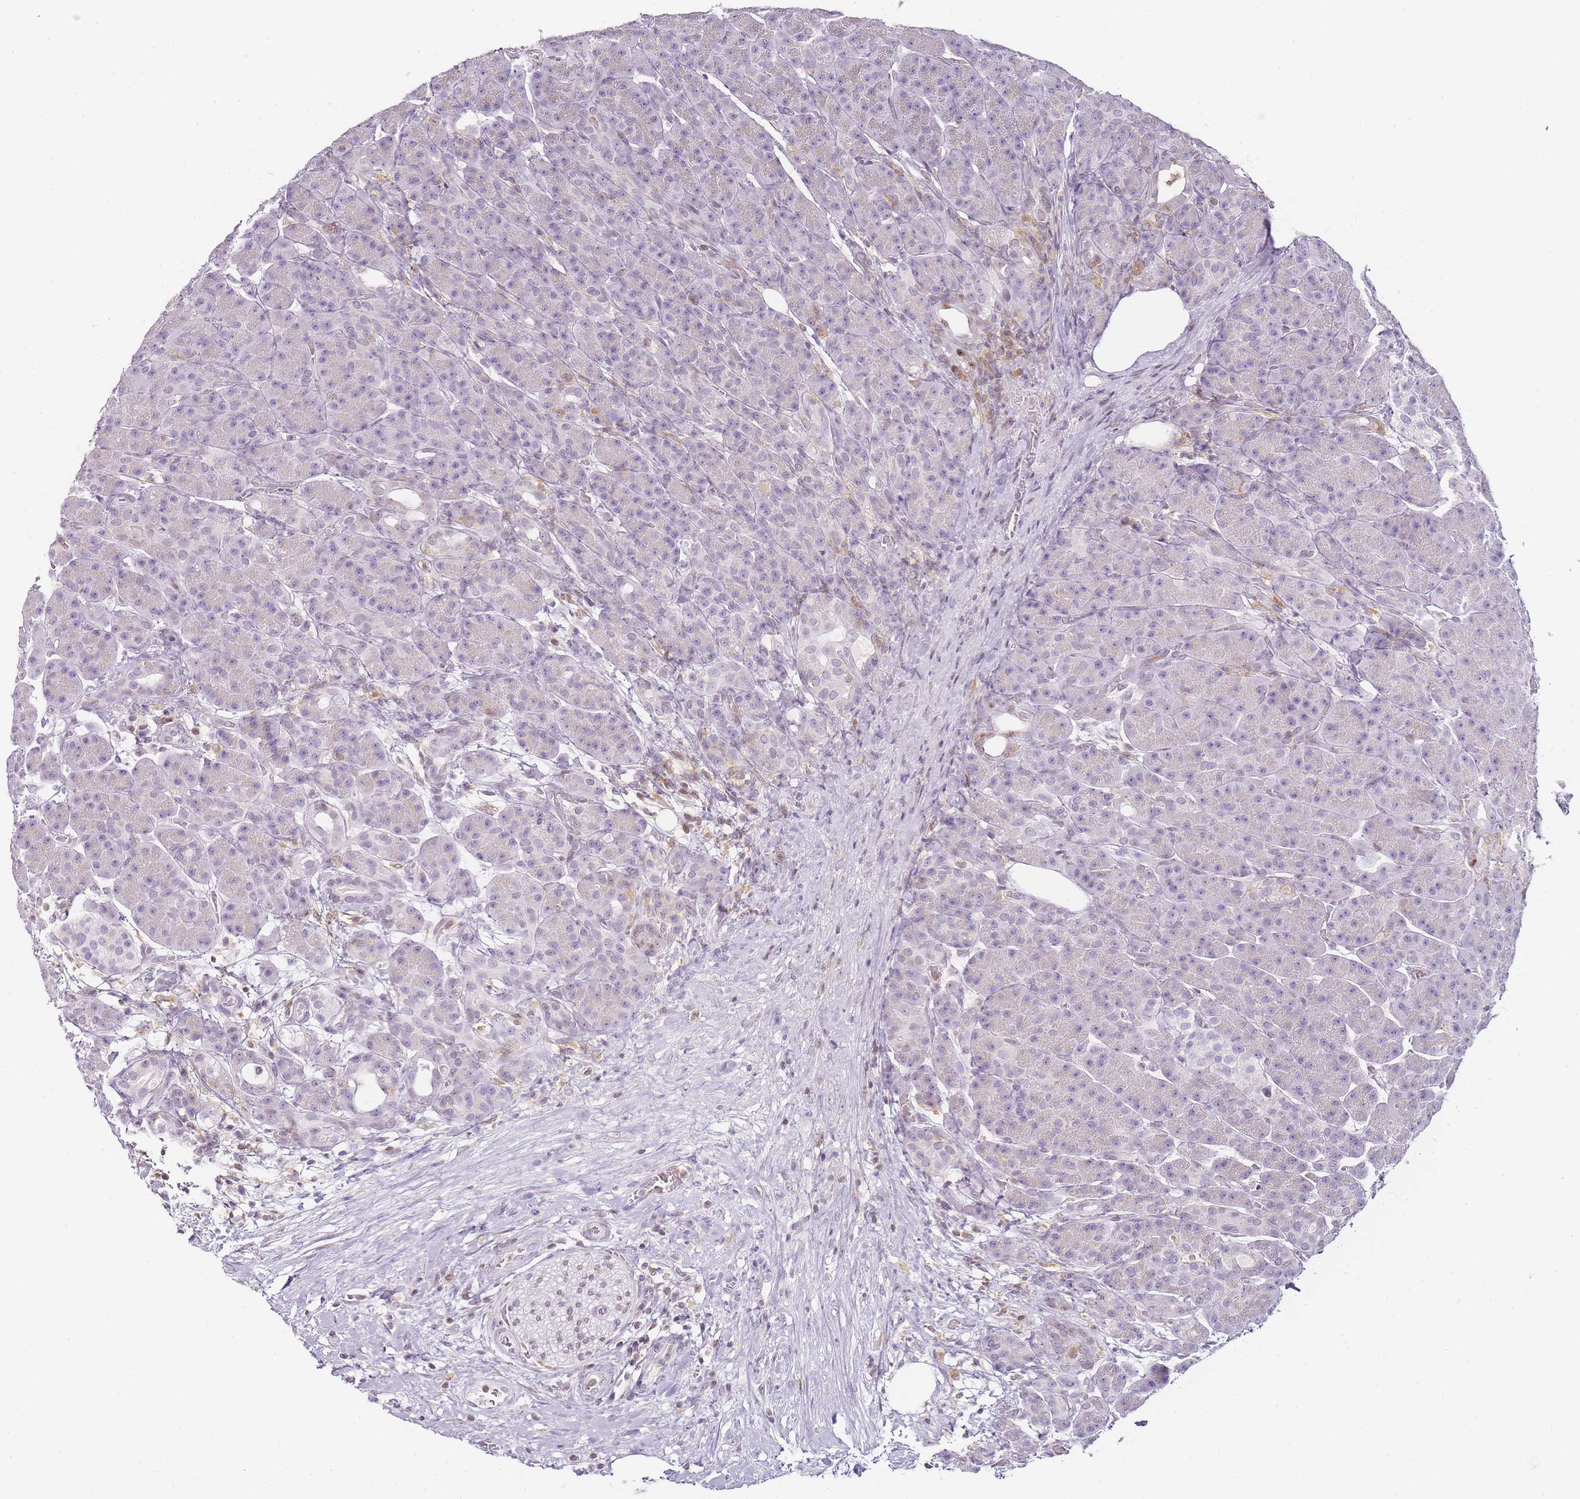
{"staining": {"intensity": "negative", "quantity": "none", "location": "none"}, "tissue": "pancreas", "cell_type": "Exocrine glandular cells", "image_type": "normal", "snomed": [{"axis": "morphology", "description": "Normal tissue, NOS"}, {"axis": "topography", "description": "Pancreas"}], "caption": "Immunohistochemical staining of benign human pancreas exhibits no significant positivity in exocrine glandular cells. Brightfield microscopy of immunohistochemistry stained with DAB (brown) and hematoxylin (blue), captured at high magnification.", "gene": "JAKMIP1", "patient": {"sex": "male", "age": 63}}